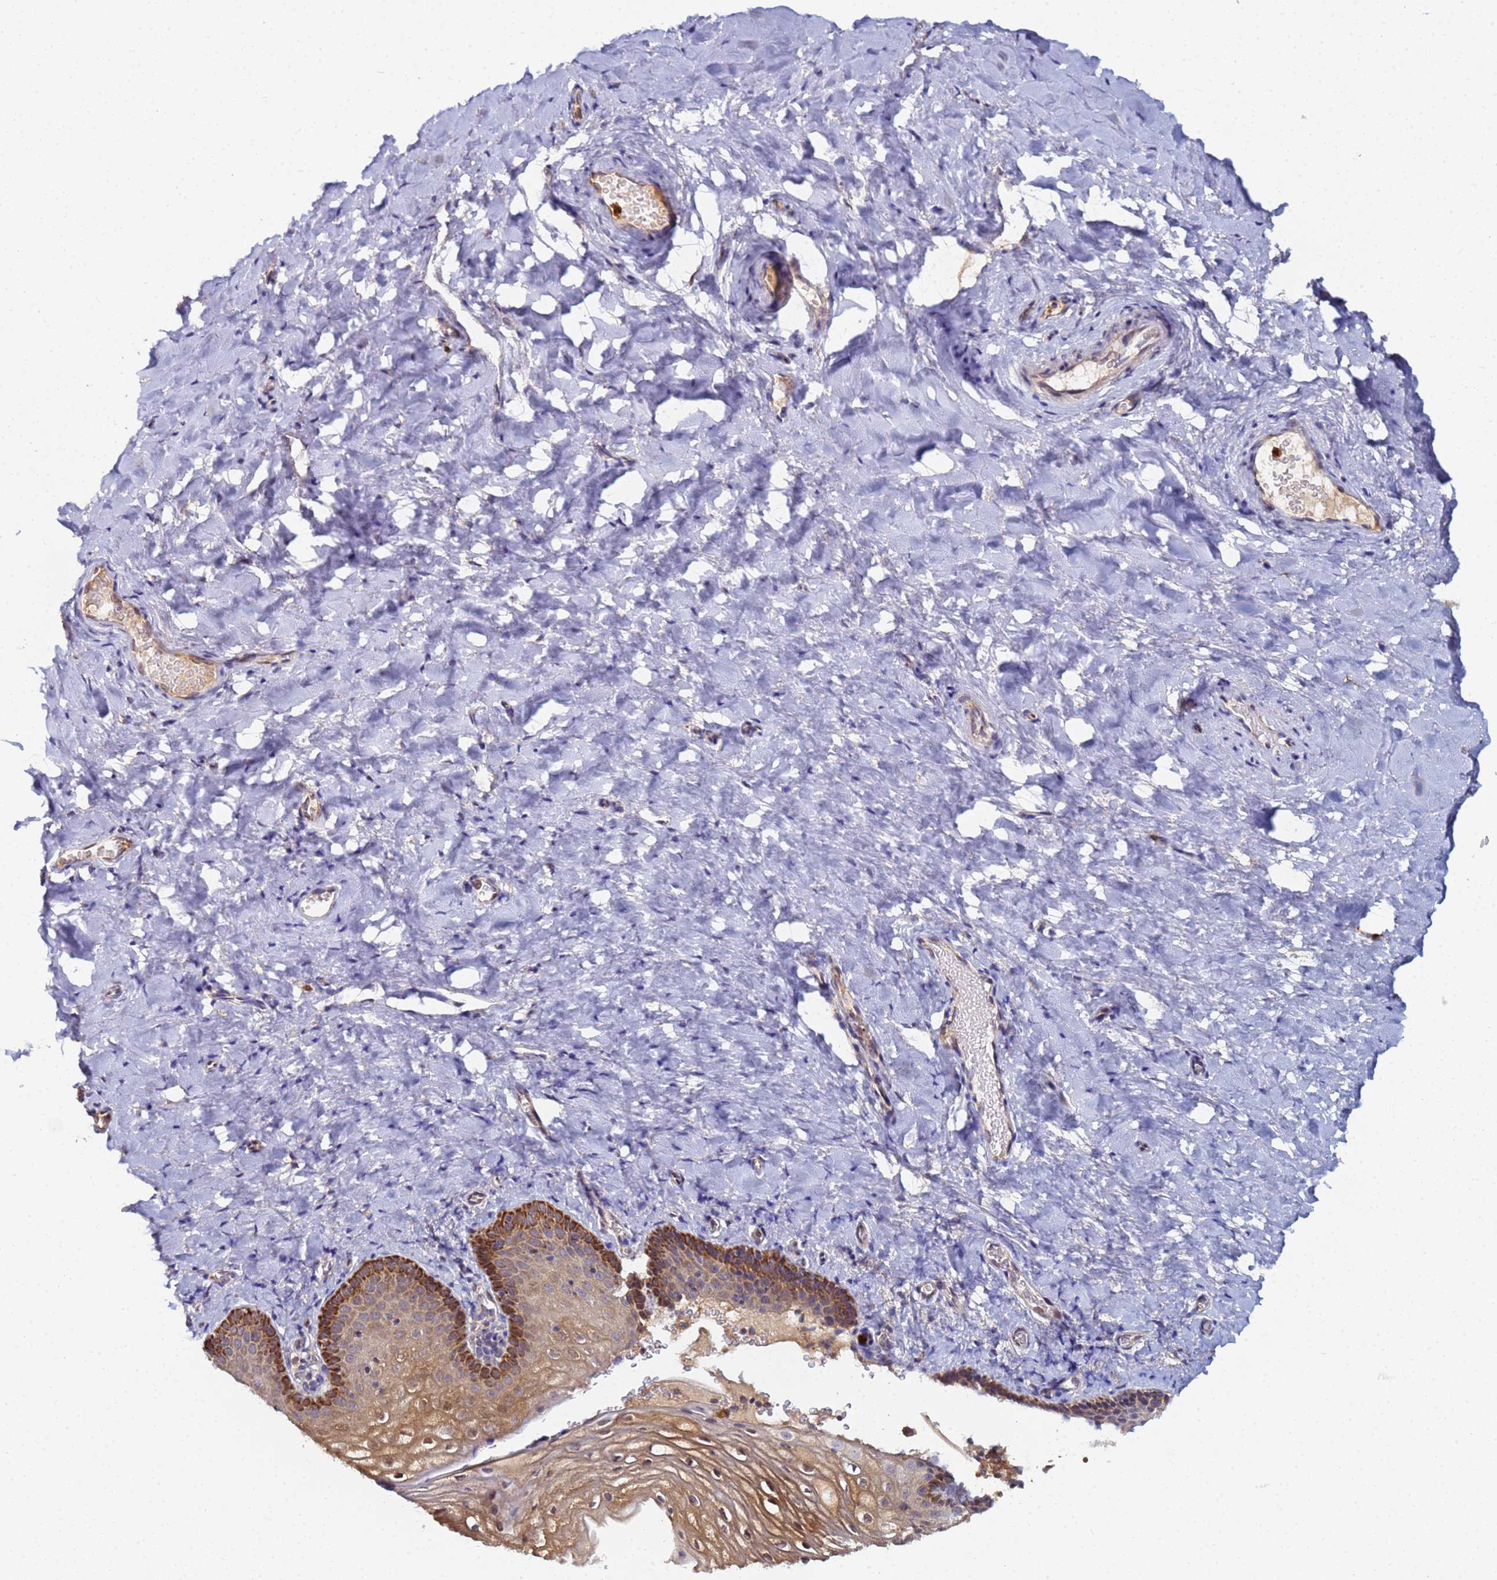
{"staining": {"intensity": "strong", "quantity": "25%-75%", "location": "cytoplasmic/membranous,nuclear"}, "tissue": "vagina", "cell_type": "Squamous epithelial cells", "image_type": "normal", "snomed": [{"axis": "morphology", "description": "Normal tissue, NOS"}, {"axis": "topography", "description": "Vagina"}], "caption": "DAB immunohistochemical staining of benign human vagina displays strong cytoplasmic/membranous,nuclear protein positivity in approximately 25%-75% of squamous epithelial cells. (DAB (3,3'-diaminobenzidine) = brown stain, brightfield microscopy at high magnification).", "gene": "CCDC127", "patient": {"sex": "female", "age": 60}}